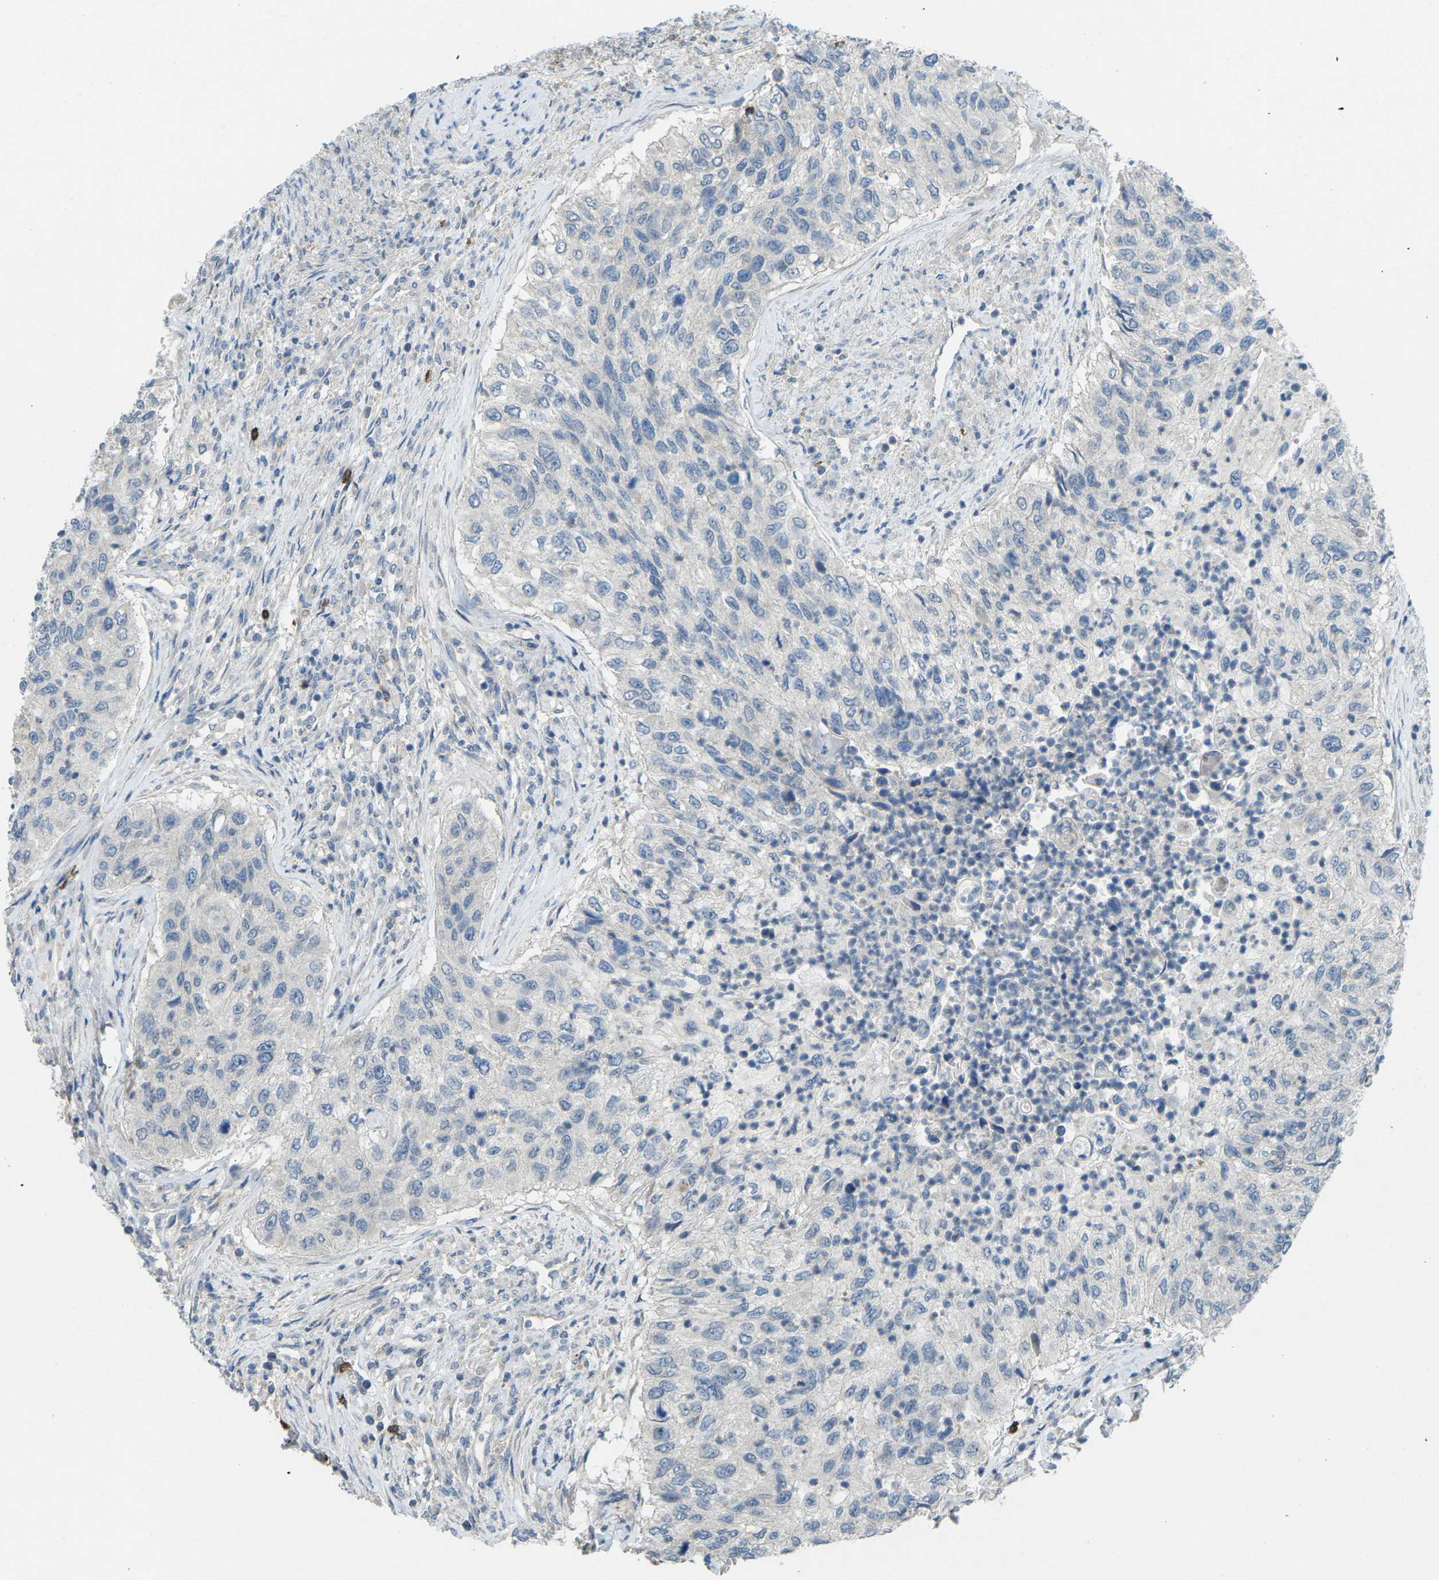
{"staining": {"intensity": "negative", "quantity": "none", "location": "none"}, "tissue": "urothelial cancer", "cell_type": "Tumor cells", "image_type": "cancer", "snomed": [{"axis": "morphology", "description": "Urothelial carcinoma, High grade"}, {"axis": "topography", "description": "Urinary bladder"}], "caption": "DAB (3,3'-diaminobenzidine) immunohistochemical staining of urothelial cancer shows no significant staining in tumor cells.", "gene": "CD19", "patient": {"sex": "female", "age": 60}}